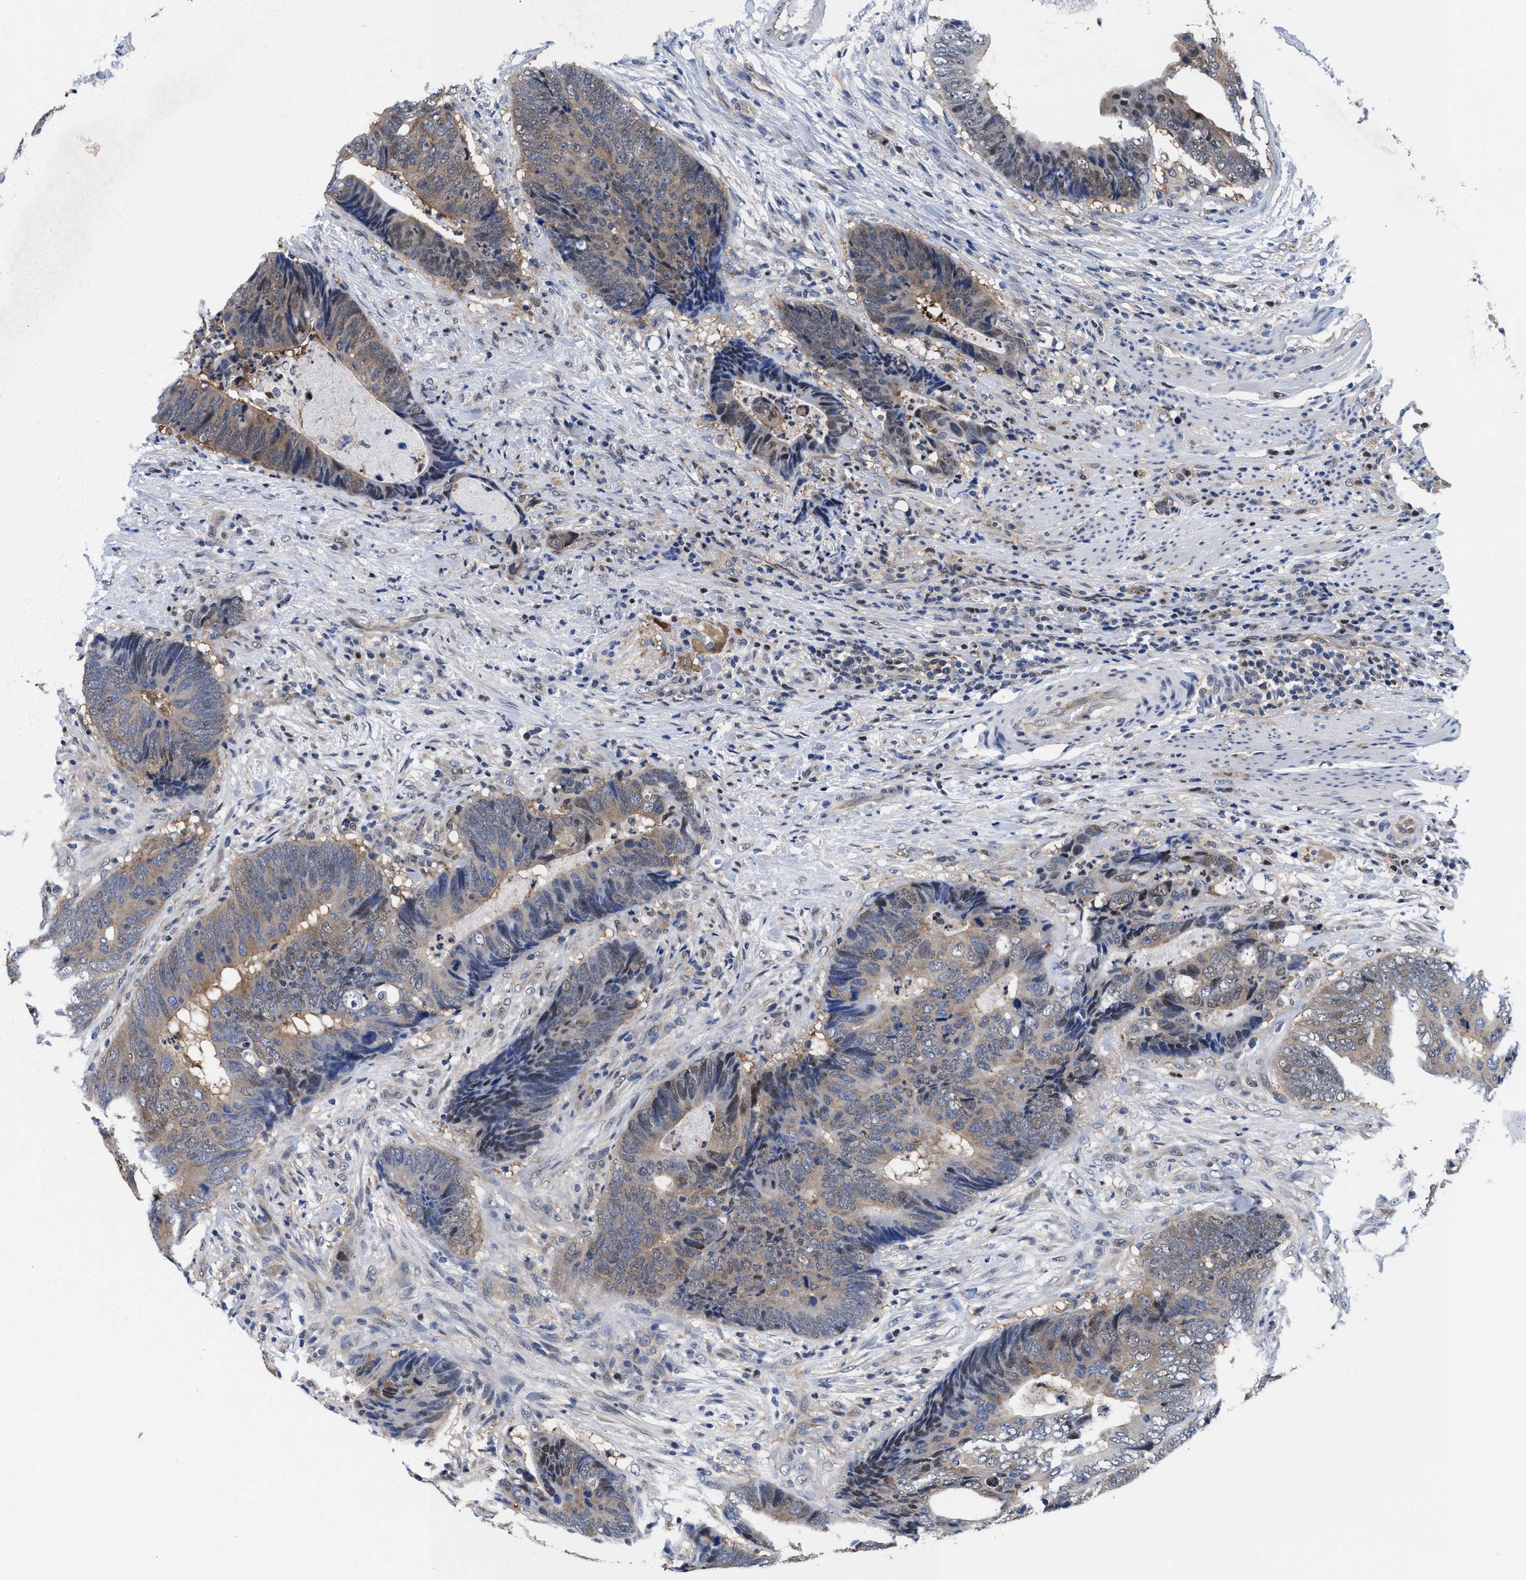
{"staining": {"intensity": "weak", "quantity": ">75%", "location": "cytoplasmic/membranous"}, "tissue": "colorectal cancer", "cell_type": "Tumor cells", "image_type": "cancer", "snomed": [{"axis": "morphology", "description": "Adenocarcinoma, NOS"}, {"axis": "topography", "description": "Colon"}], "caption": "Colorectal cancer stained for a protein reveals weak cytoplasmic/membranous positivity in tumor cells.", "gene": "ACLY", "patient": {"sex": "male", "age": 56}}